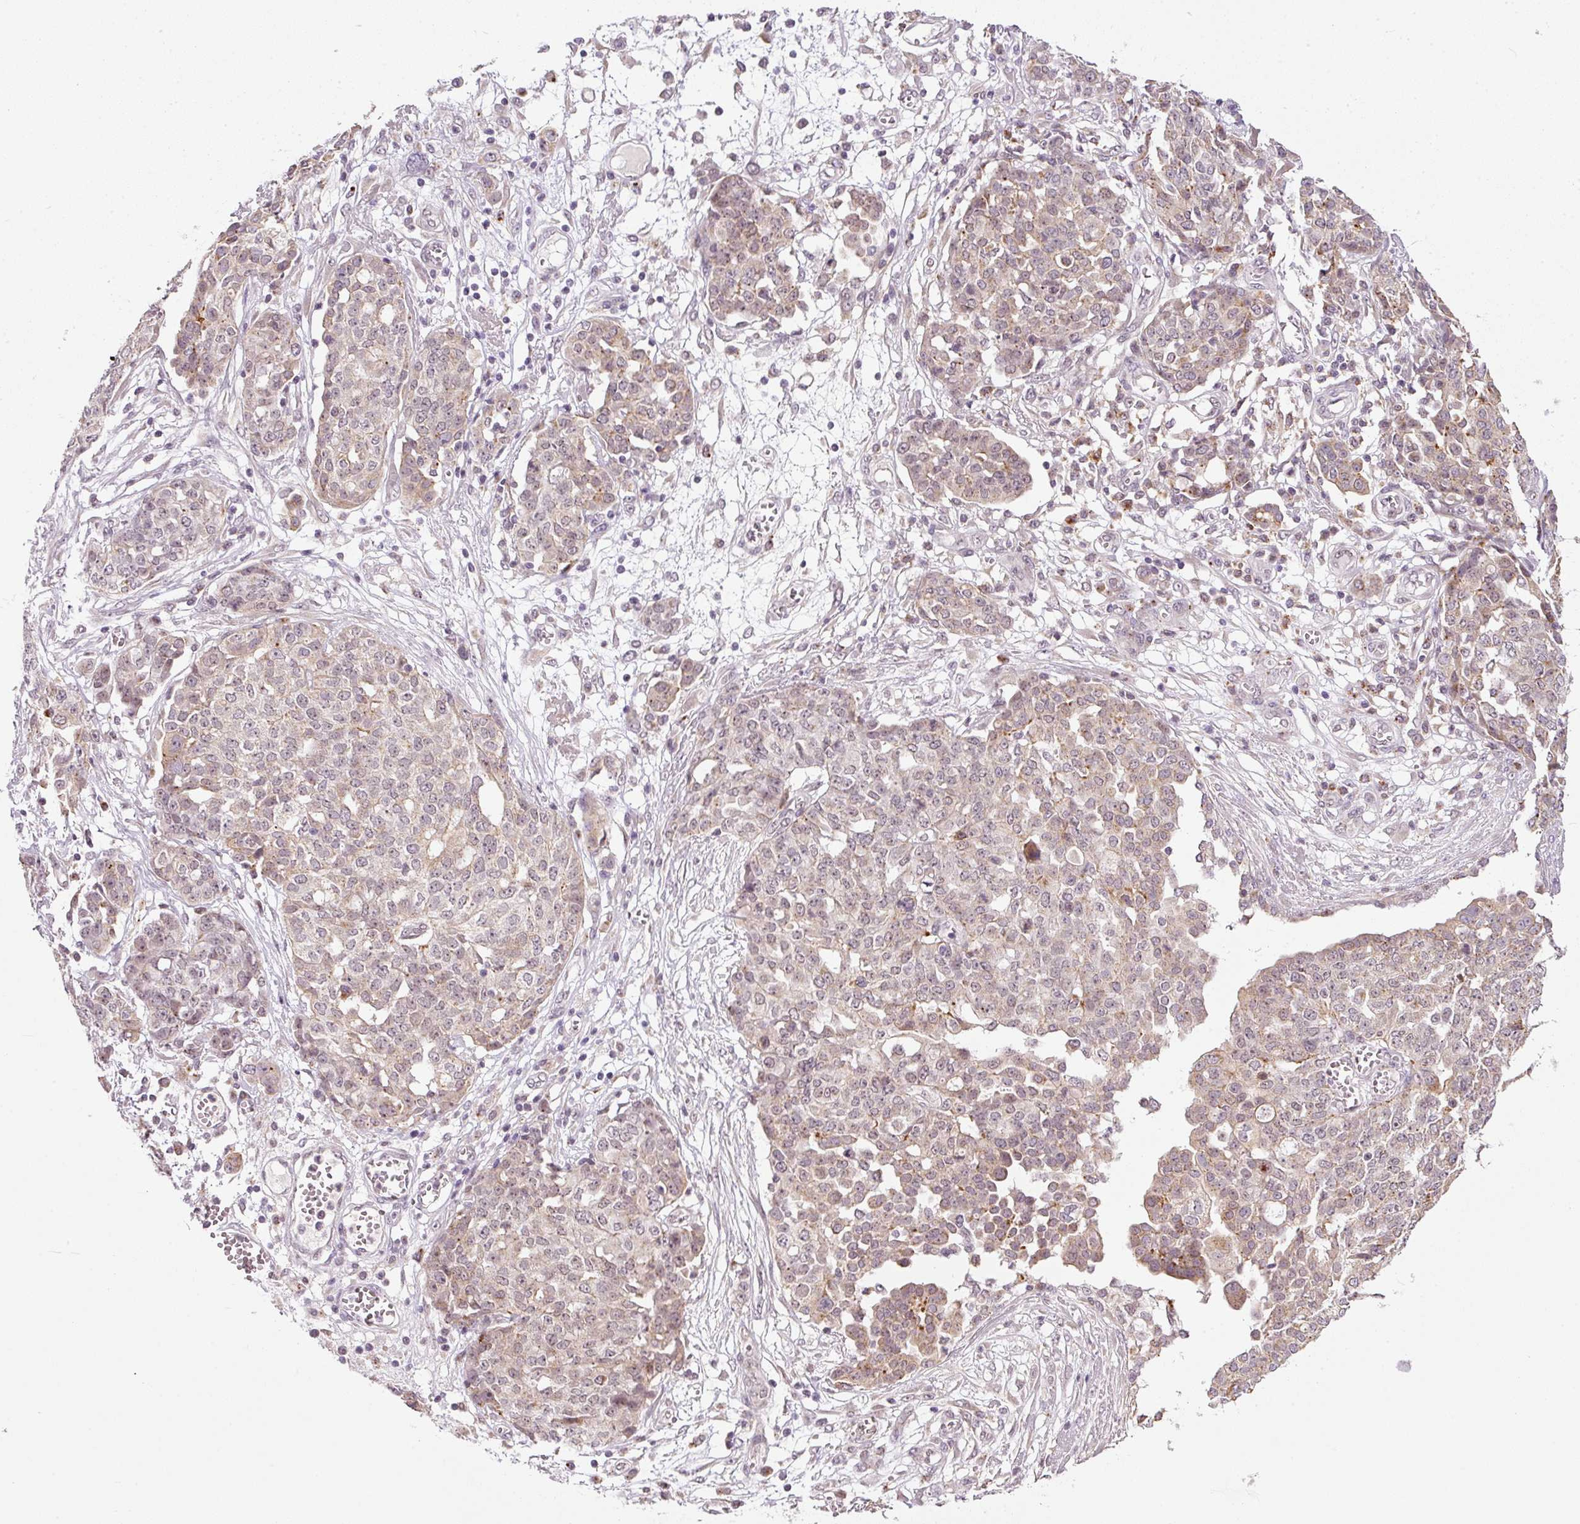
{"staining": {"intensity": "weak", "quantity": ">75%", "location": "cytoplasmic/membranous"}, "tissue": "ovarian cancer", "cell_type": "Tumor cells", "image_type": "cancer", "snomed": [{"axis": "morphology", "description": "Cystadenocarcinoma, serous, NOS"}, {"axis": "topography", "description": "Soft tissue"}, {"axis": "topography", "description": "Ovary"}], "caption": "Human ovarian serous cystadenocarcinoma stained for a protein (brown) shows weak cytoplasmic/membranous positive staining in about >75% of tumor cells.", "gene": "ZNF639", "patient": {"sex": "female", "age": 57}}